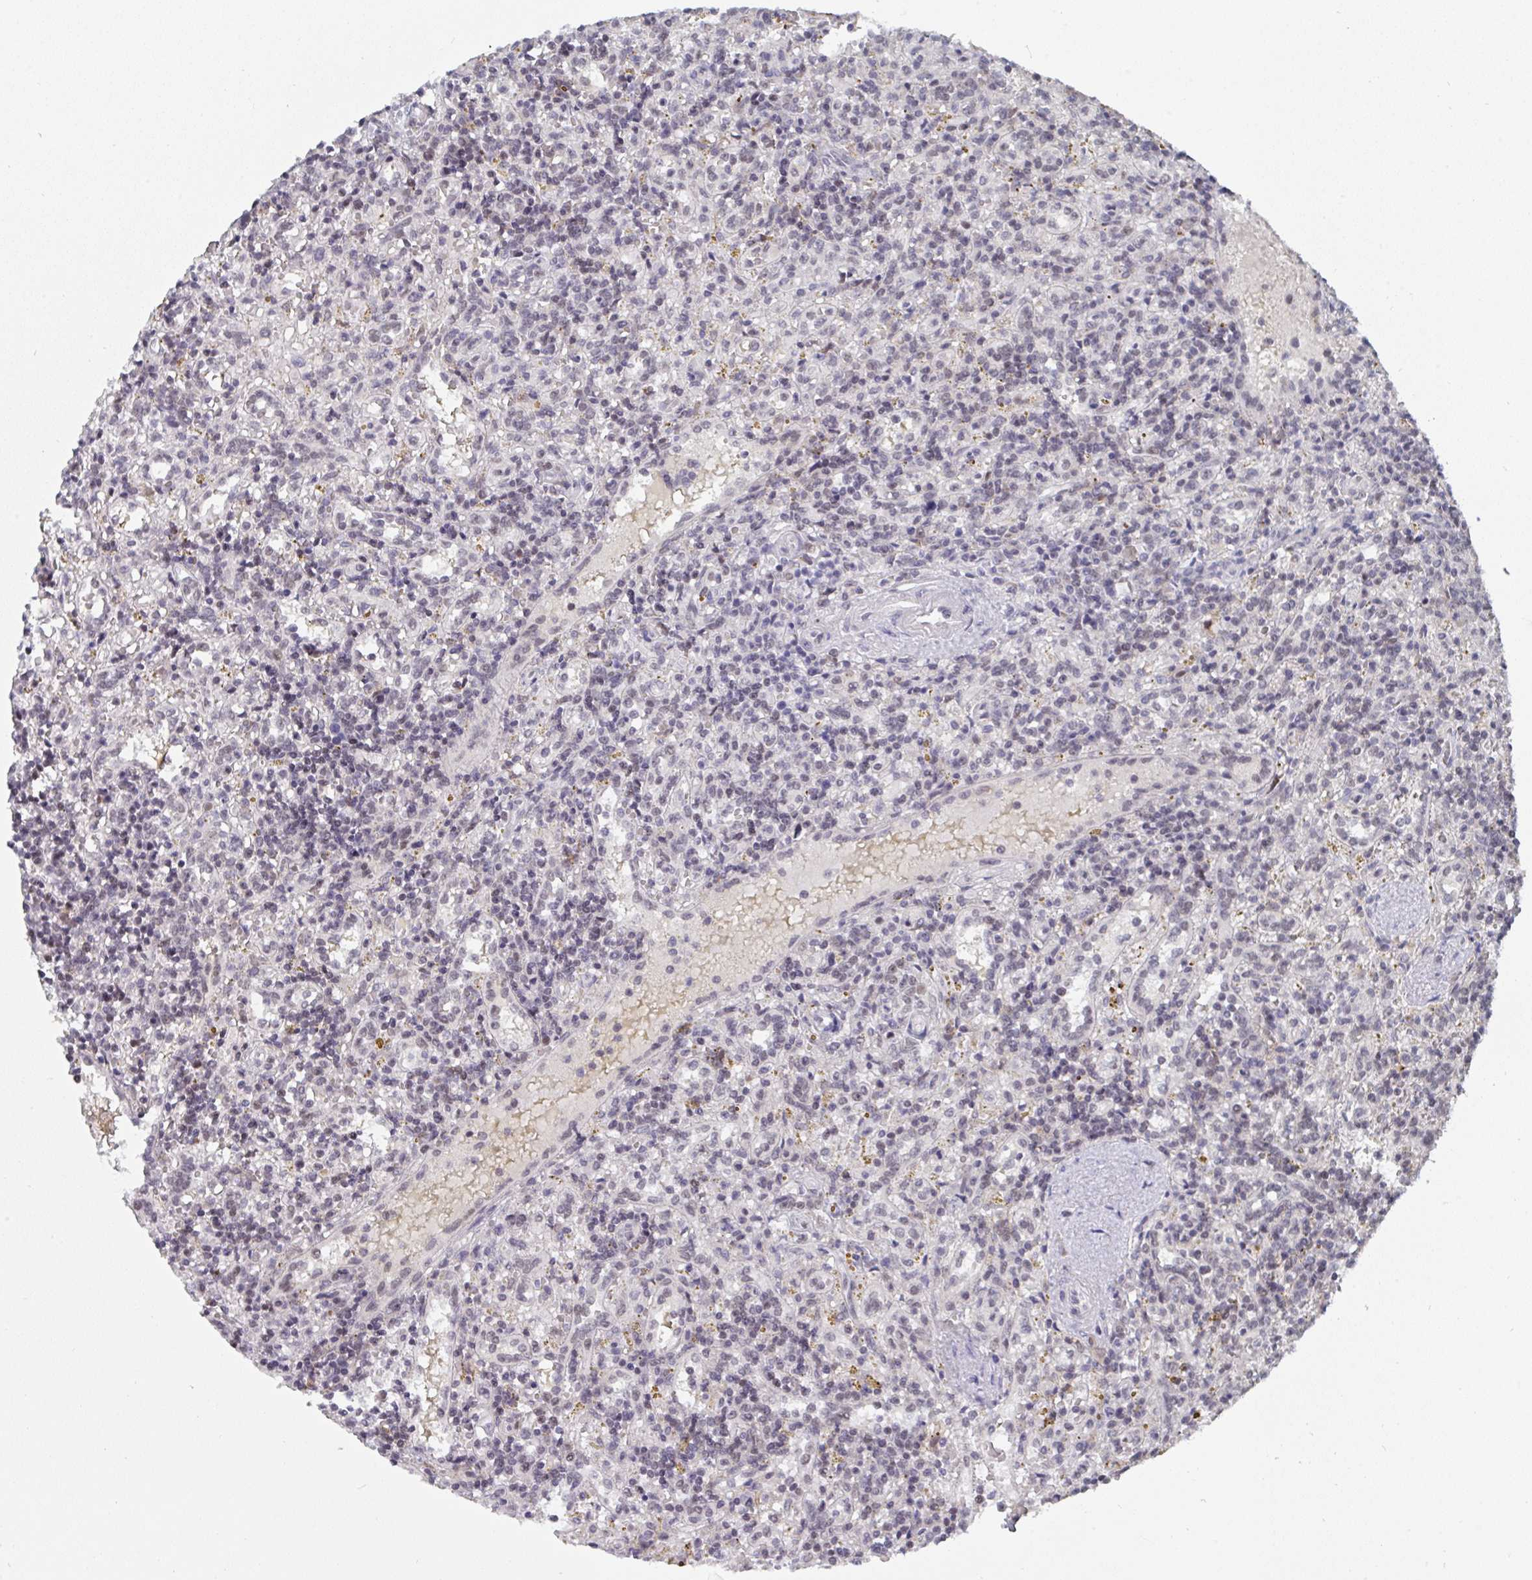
{"staining": {"intensity": "weak", "quantity": "25%-75%", "location": "nuclear"}, "tissue": "lymphoma", "cell_type": "Tumor cells", "image_type": "cancer", "snomed": [{"axis": "morphology", "description": "Malignant lymphoma, non-Hodgkin's type, Low grade"}, {"axis": "topography", "description": "Spleen"}], "caption": "Lymphoma was stained to show a protein in brown. There is low levels of weak nuclear staining in approximately 25%-75% of tumor cells. Nuclei are stained in blue.", "gene": "JMJD1C", "patient": {"sex": "male", "age": 67}}